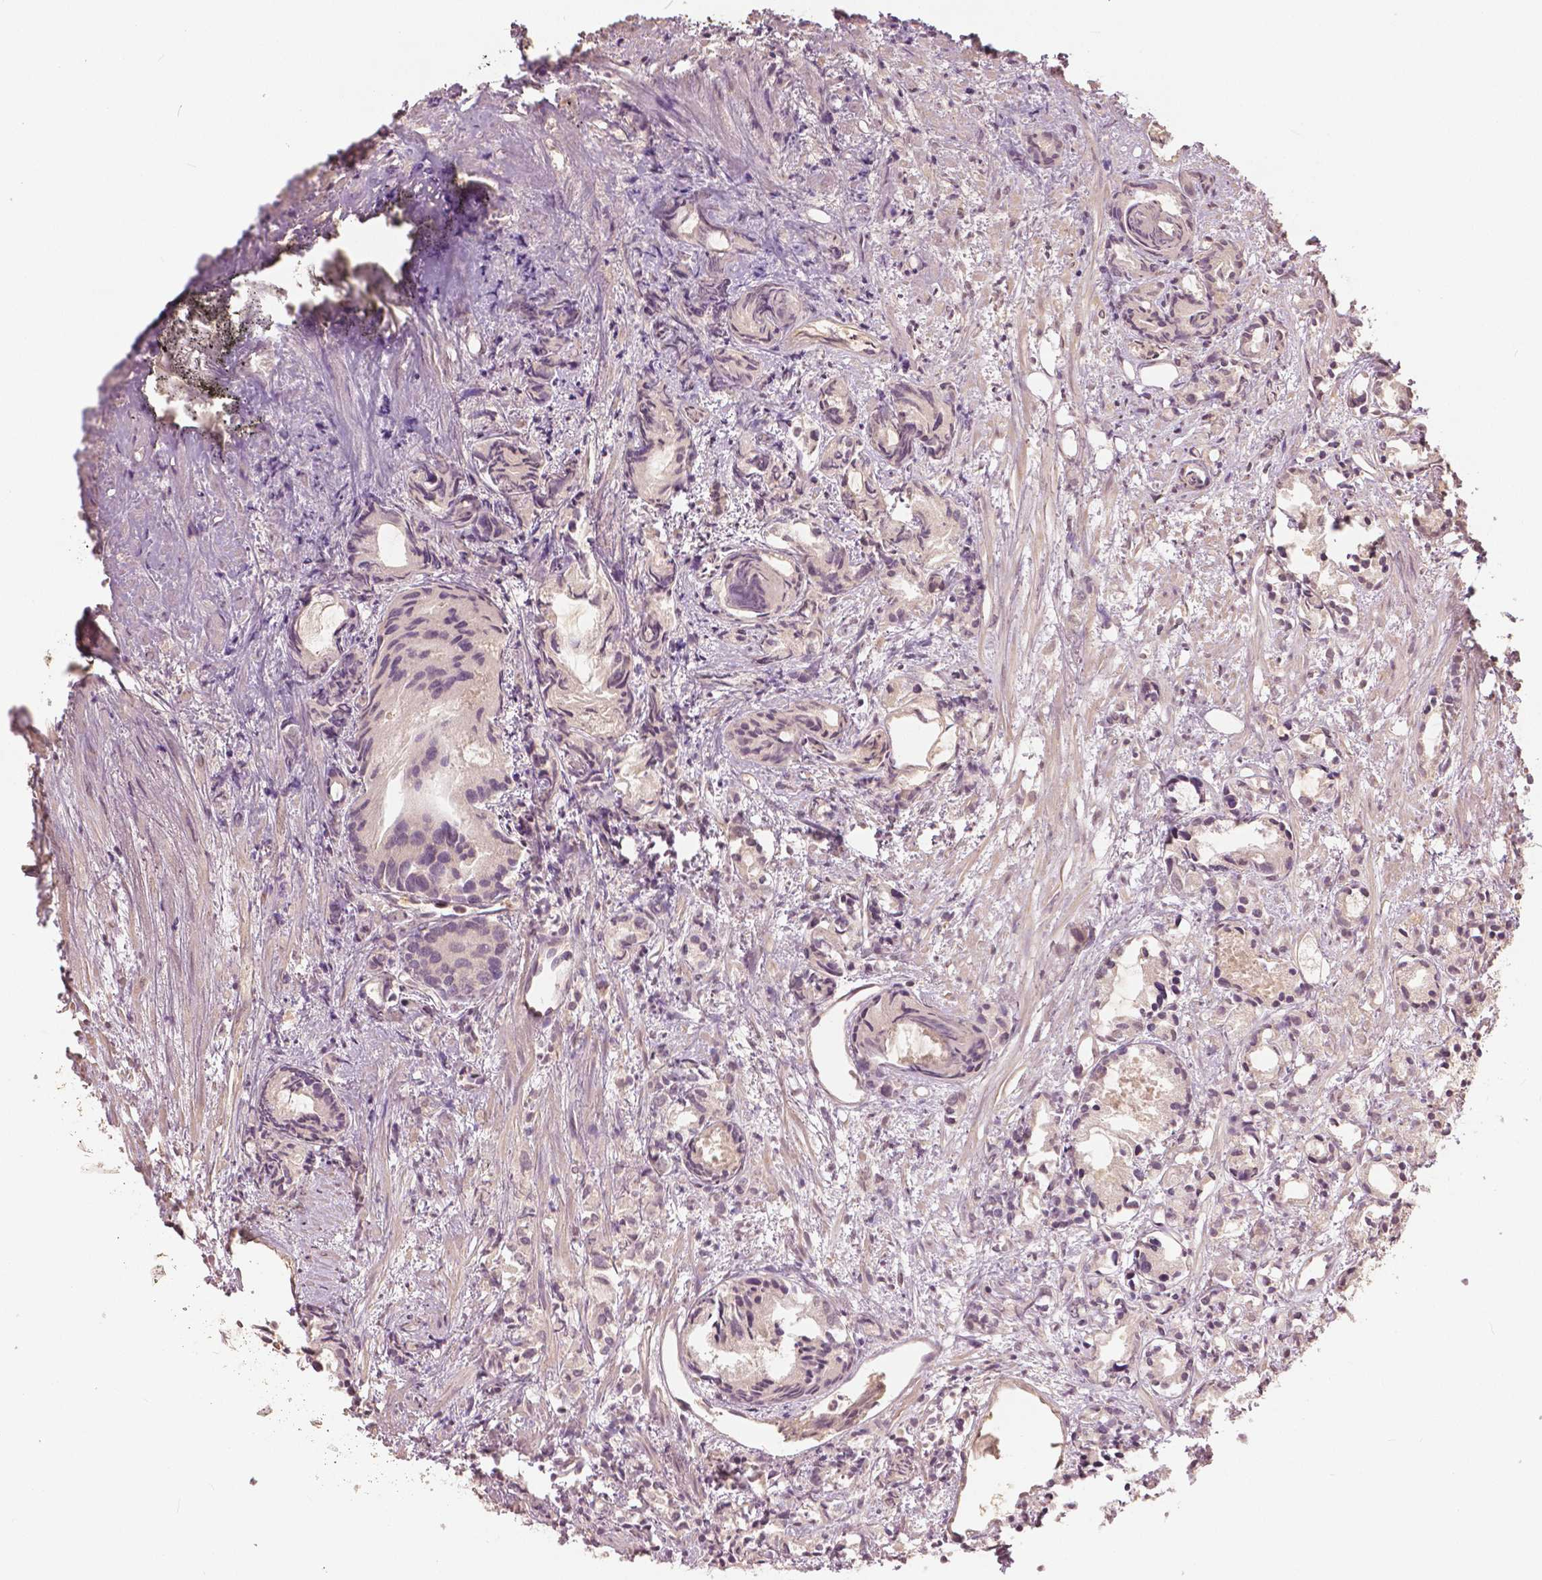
{"staining": {"intensity": "weak", "quantity": "<25%", "location": "nuclear"}, "tissue": "prostate cancer", "cell_type": "Tumor cells", "image_type": "cancer", "snomed": [{"axis": "morphology", "description": "Adenocarcinoma, High grade"}, {"axis": "topography", "description": "Prostate"}], "caption": "DAB immunohistochemical staining of prostate cancer displays no significant positivity in tumor cells.", "gene": "ANGPTL4", "patient": {"sex": "male", "age": 79}}